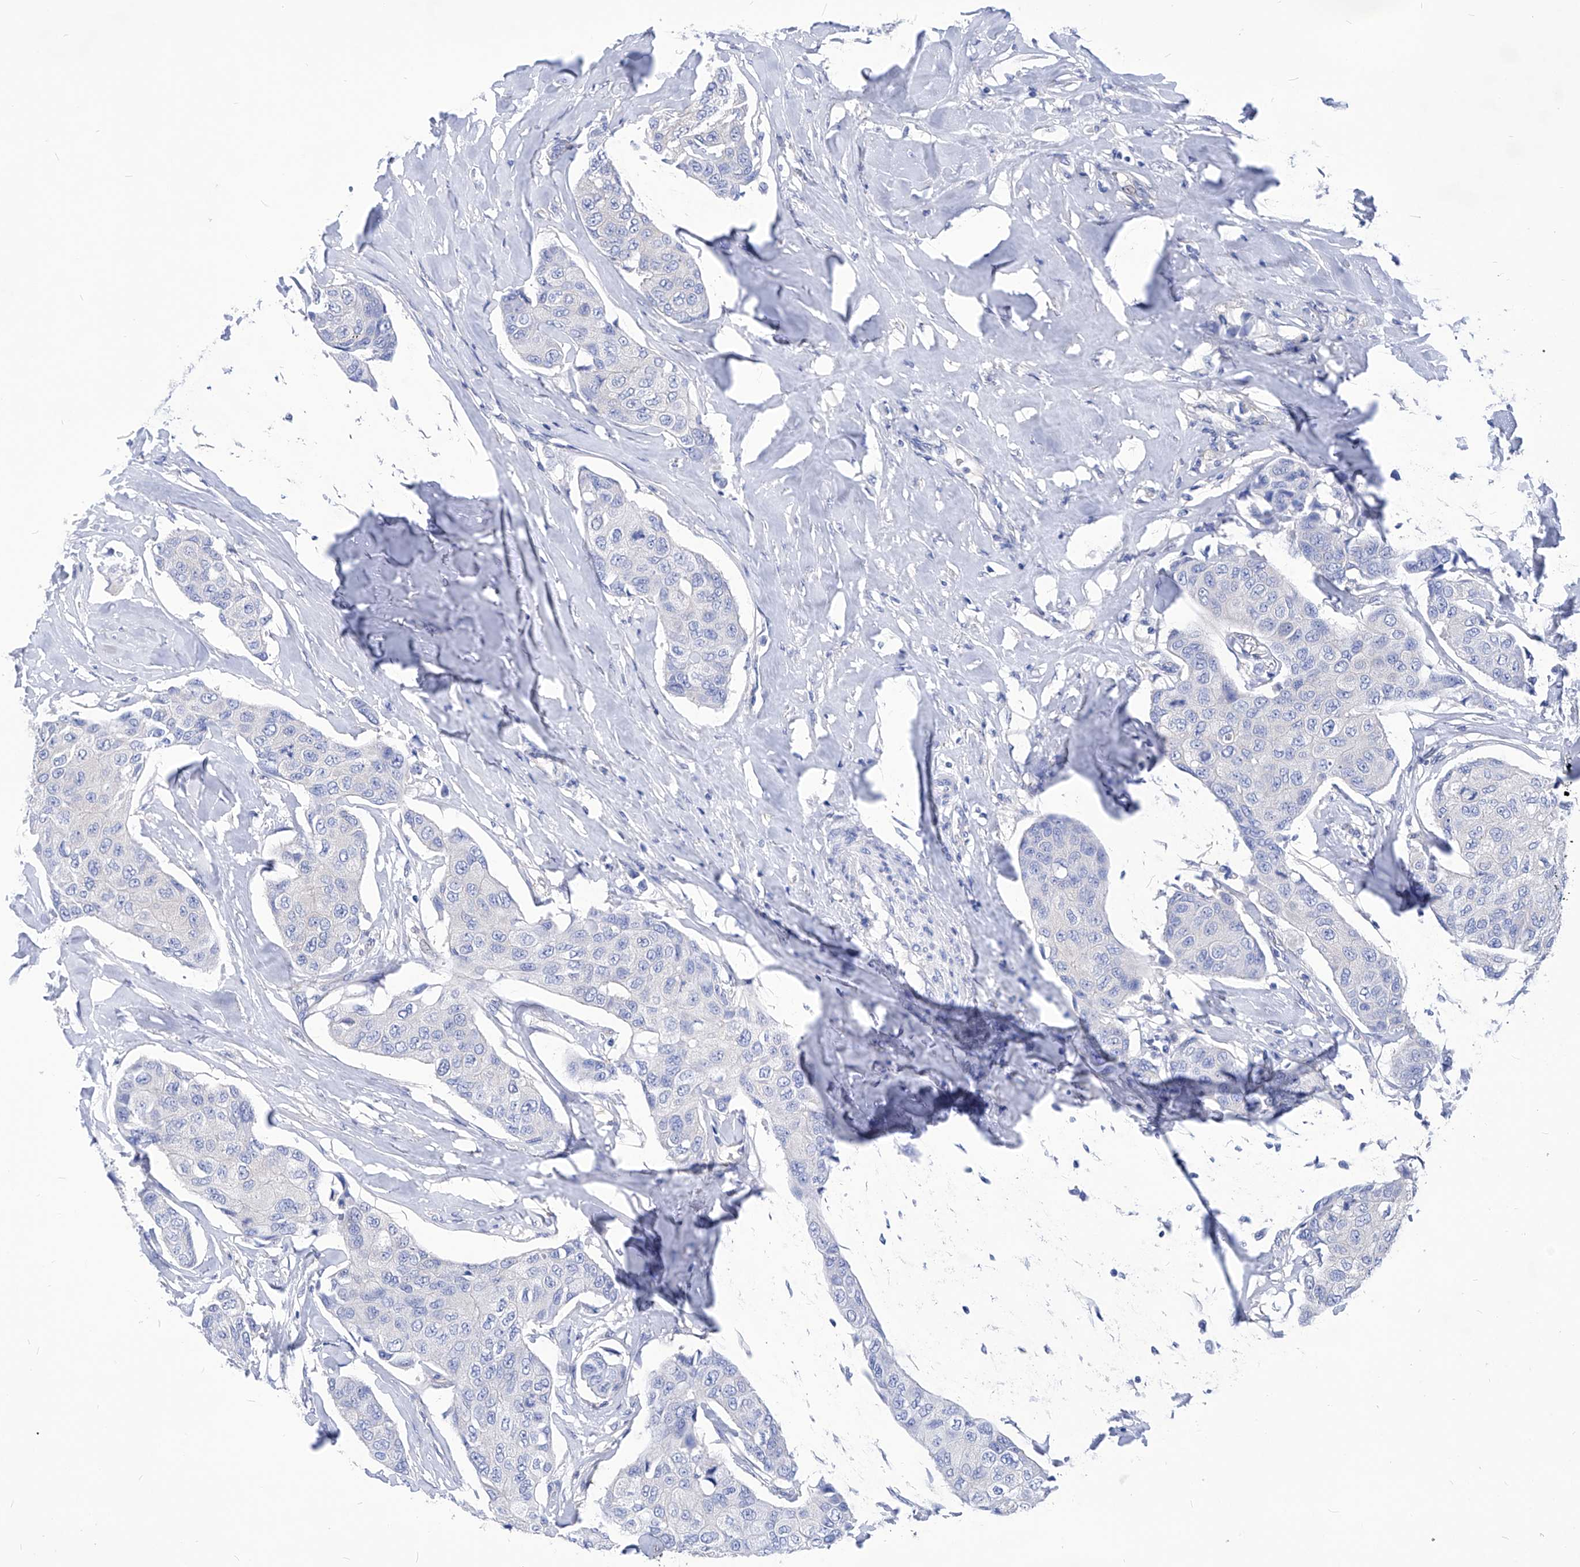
{"staining": {"intensity": "negative", "quantity": "none", "location": "none"}, "tissue": "breast cancer", "cell_type": "Tumor cells", "image_type": "cancer", "snomed": [{"axis": "morphology", "description": "Duct carcinoma"}, {"axis": "topography", "description": "Breast"}], "caption": "Breast cancer (intraductal carcinoma) stained for a protein using immunohistochemistry demonstrates no positivity tumor cells.", "gene": "XPNPEP1", "patient": {"sex": "female", "age": 80}}